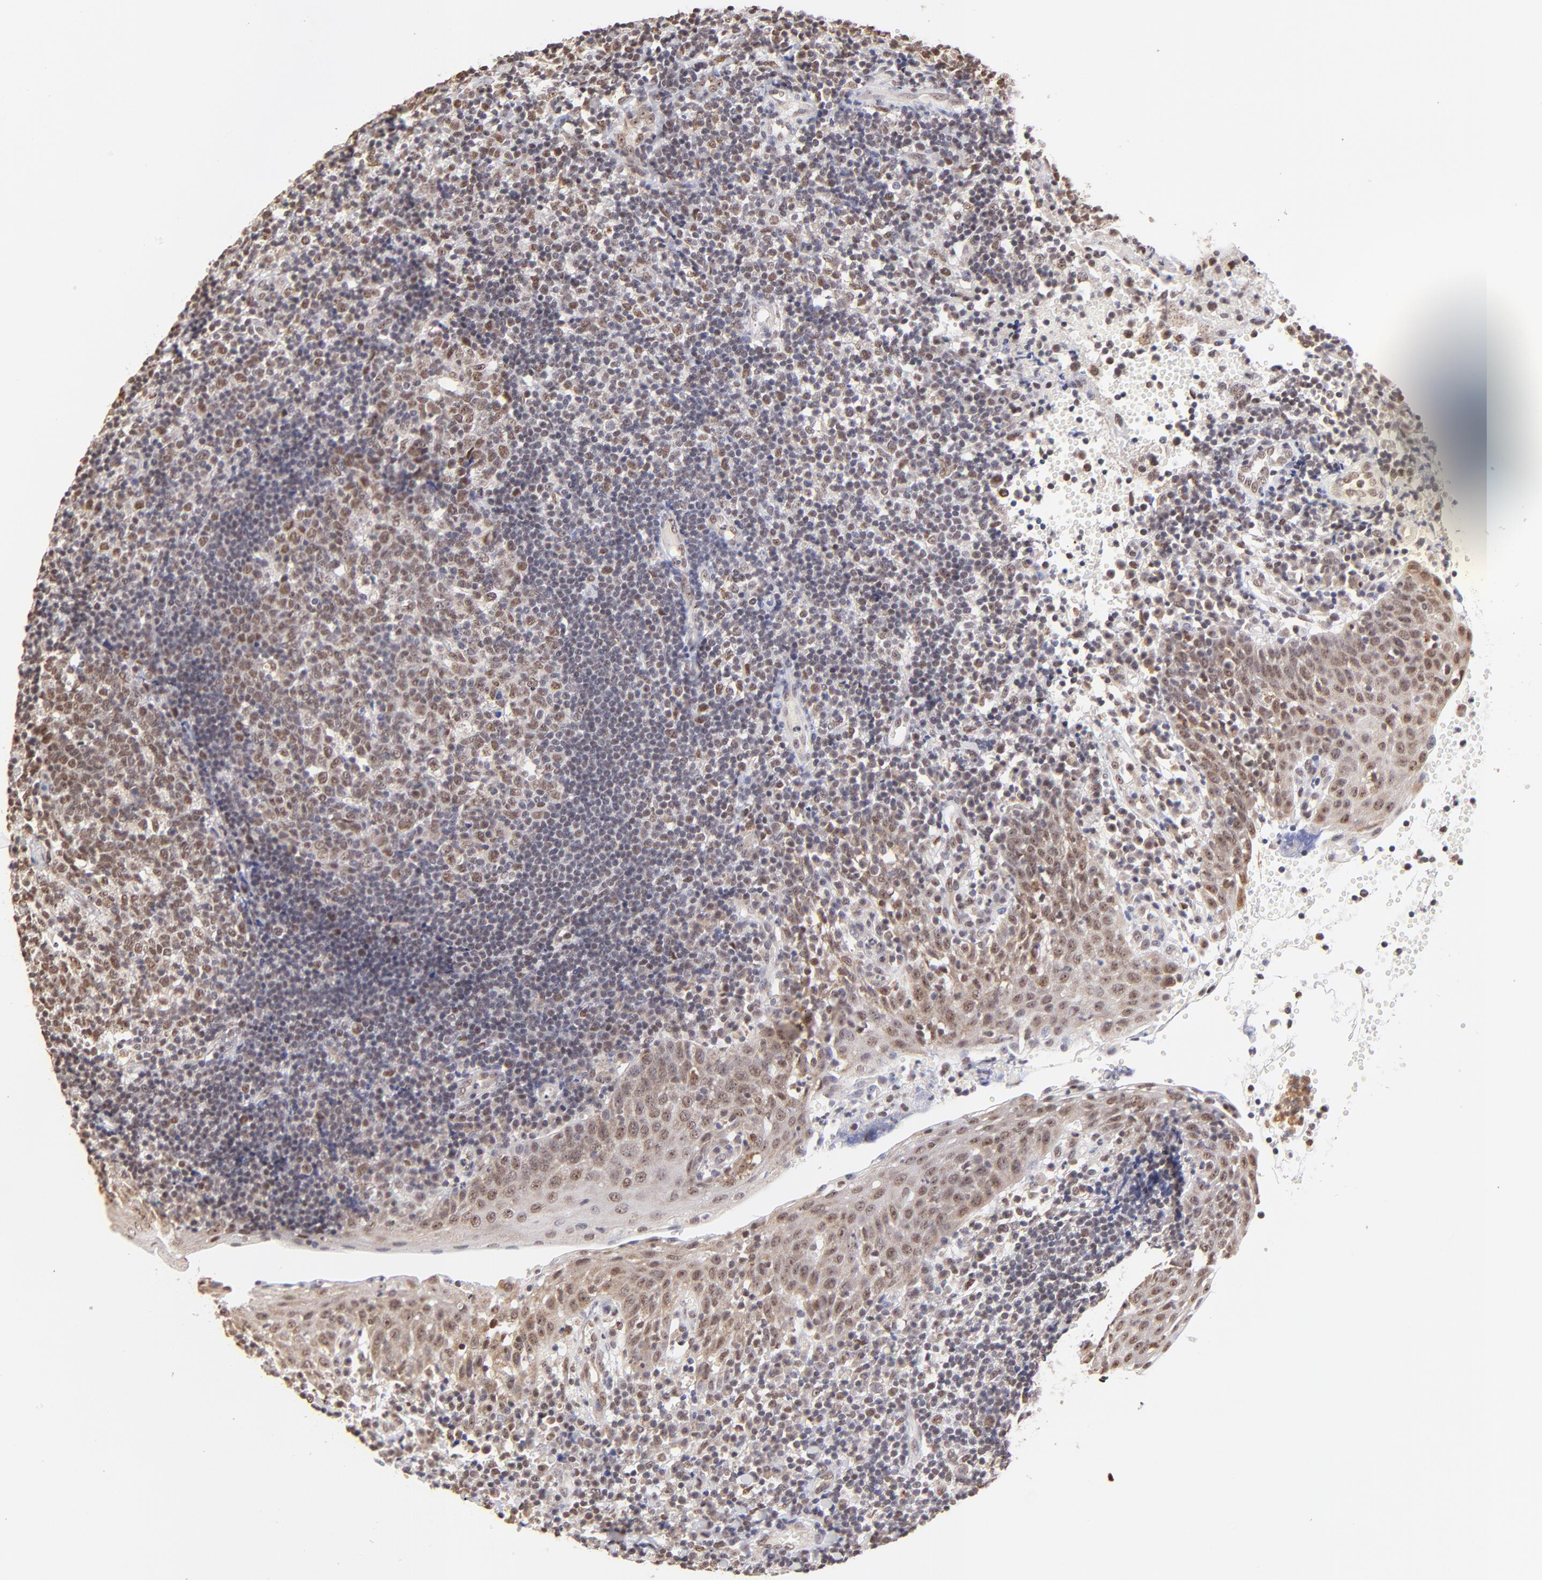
{"staining": {"intensity": "weak", "quantity": ">75%", "location": "nuclear"}, "tissue": "tonsil", "cell_type": "Germinal center cells", "image_type": "normal", "snomed": [{"axis": "morphology", "description": "Normal tissue, NOS"}, {"axis": "topography", "description": "Tonsil"}], "caption": "Germinal center cells display weak nuclear expression in about >75% of cells in benign tonsil. Nuclei are stained in blue.", "gene": "ZNF670", "patient": {"sex": "female", "age": 40}}